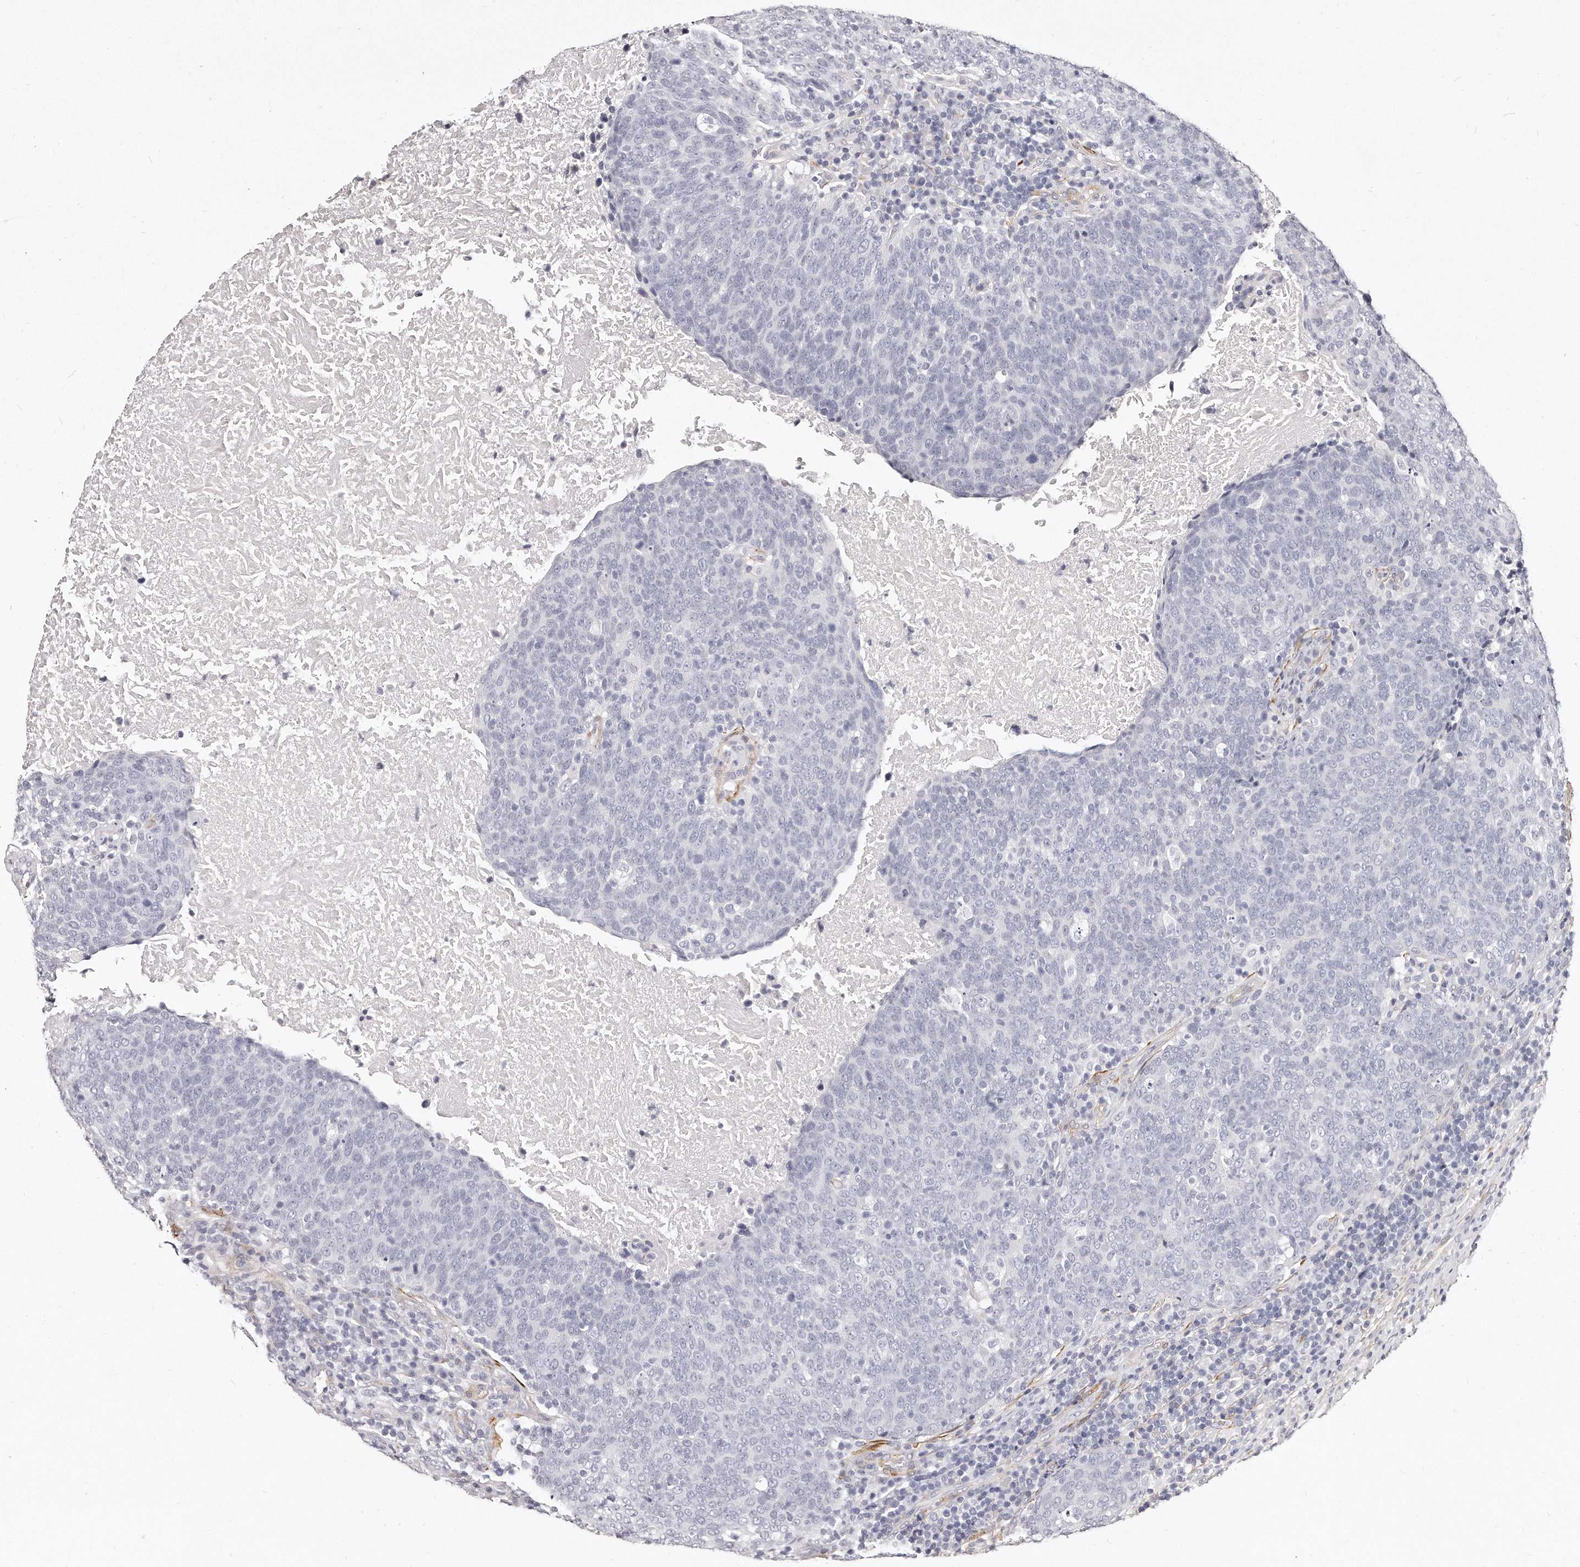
{"staining": {"intensity": "negative", "quantity": "none", "location": "none"}, "tissue": "head and neck cancer", "cell_type": "Tumor cells", "image_type": "cancer", "snomed": [{"axis": "morphology", "description": "Squamous cell carcinoma, NOS"}, {"axis": "morphology", "description": "Squamous cell carcinoma, metastatic, NOS"}, {"axis": "topography", "description": "Lymph node"}, {"axis": "topography", "description": "Head-Neck"}], "caption": "The immunohistochemistry micrograph has no significant positivity in tumor cells of squamous cell carcinoma (head and neck) tissue.", "gene": "LMOD1", "patient": {"sex": "male", "age": 62}}